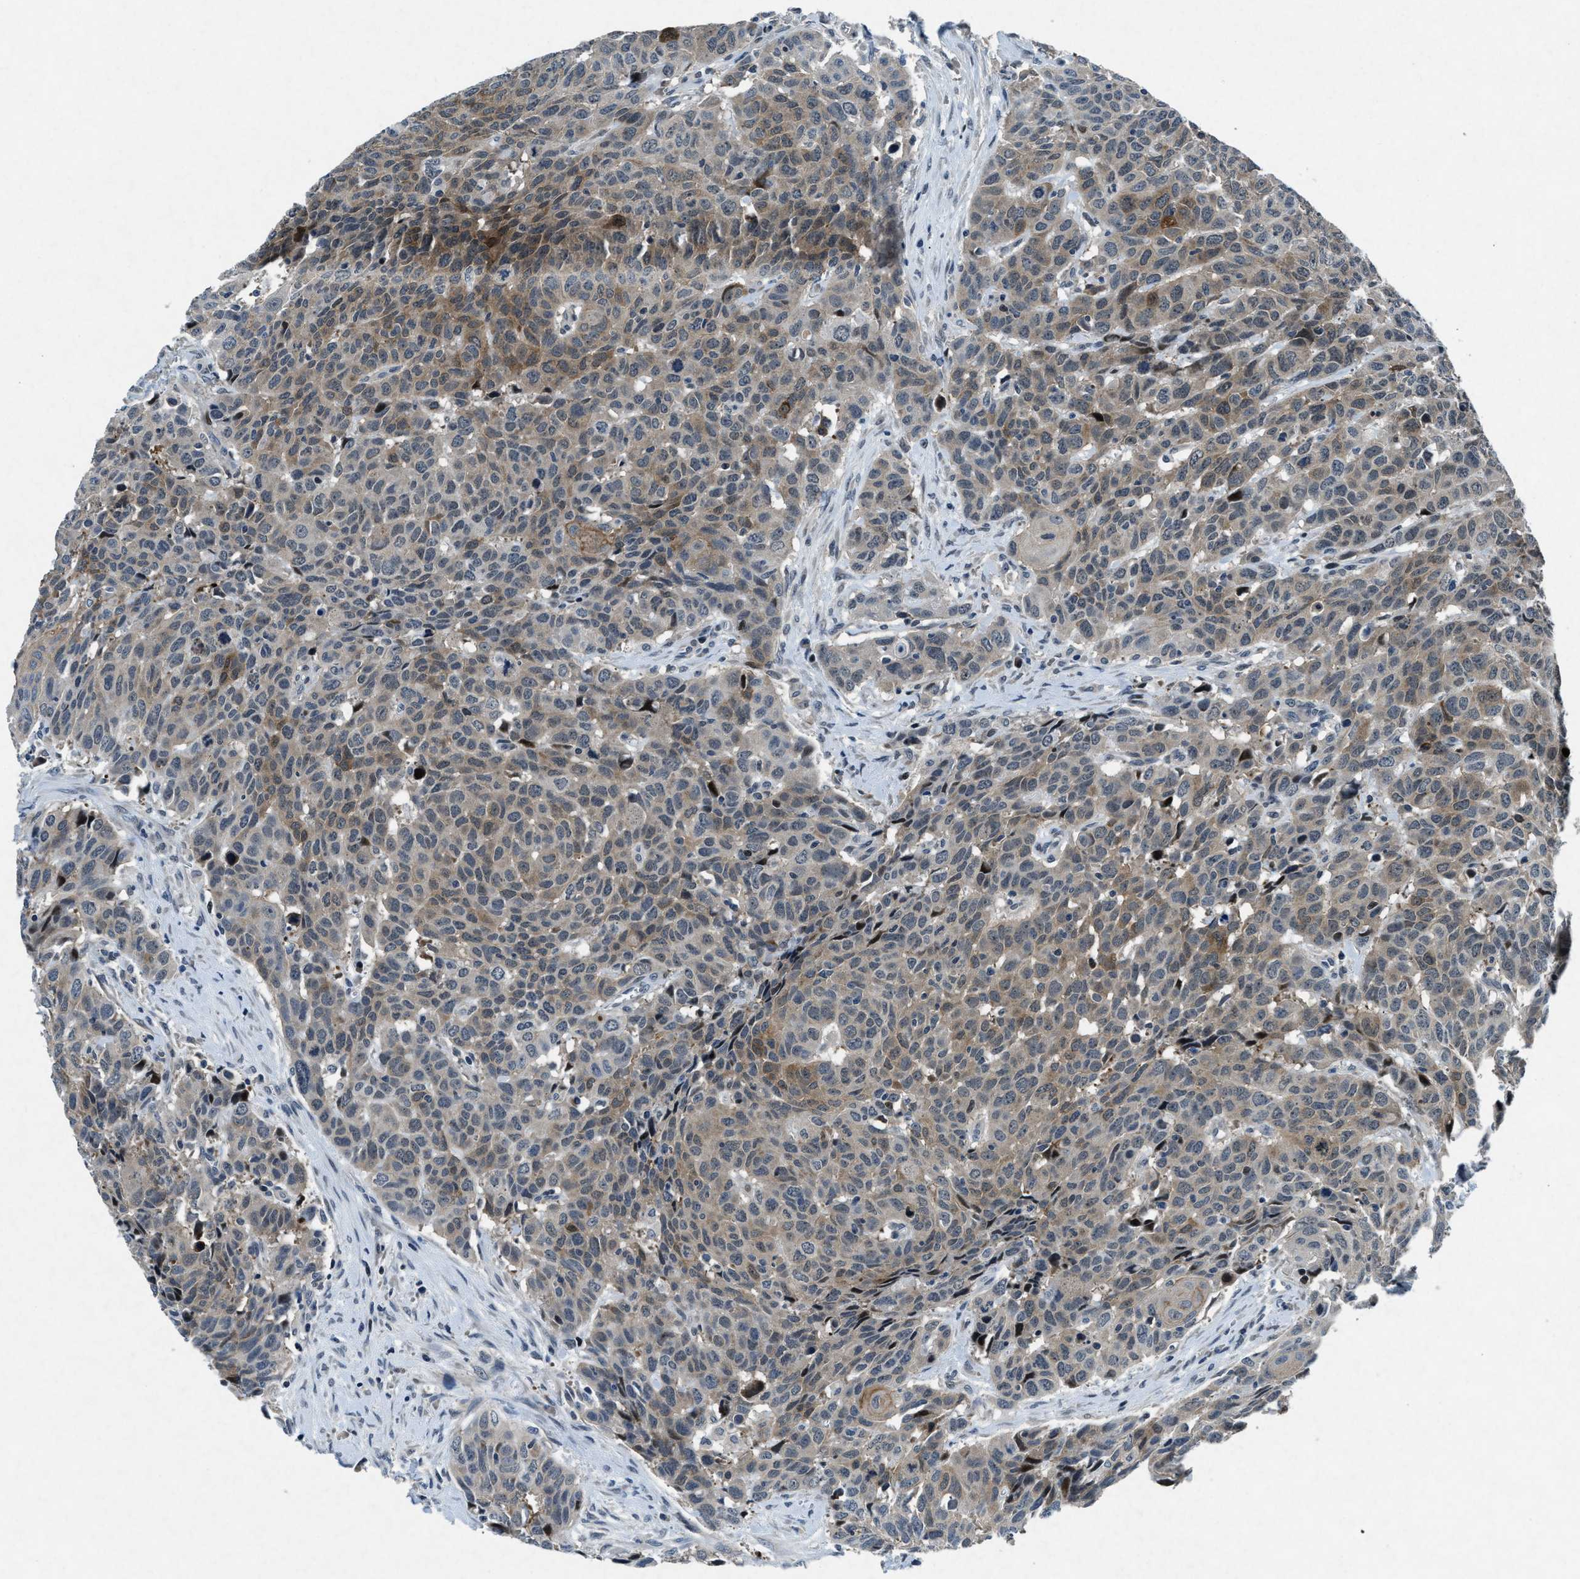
{"staining": {"intensity": "weak", "quantity": ">75%", "location": "cytoplasmic/membranous"}, "tissue": "head and neck cancer", "cell_type": "Tumor cells", "image_type": "cancer", "snomed": [{"axis": "morphology", "description": "Squamous cell carcinoma, NOS"}, {"axis": "topography", "description": "Head-Neck"}], "caption": "This photomicrograph displays head and neck cancer (squamous cell carcinoma) stained with immunohistochemistry (IHC) to label a protein in brown. The cytoplasmic/membranous of tumor cells show weak positivity for the protein. Nuclei are counter-stained blue.", "gene": "PHLDA1", "patient": {"sex": "male", "age": 66}}